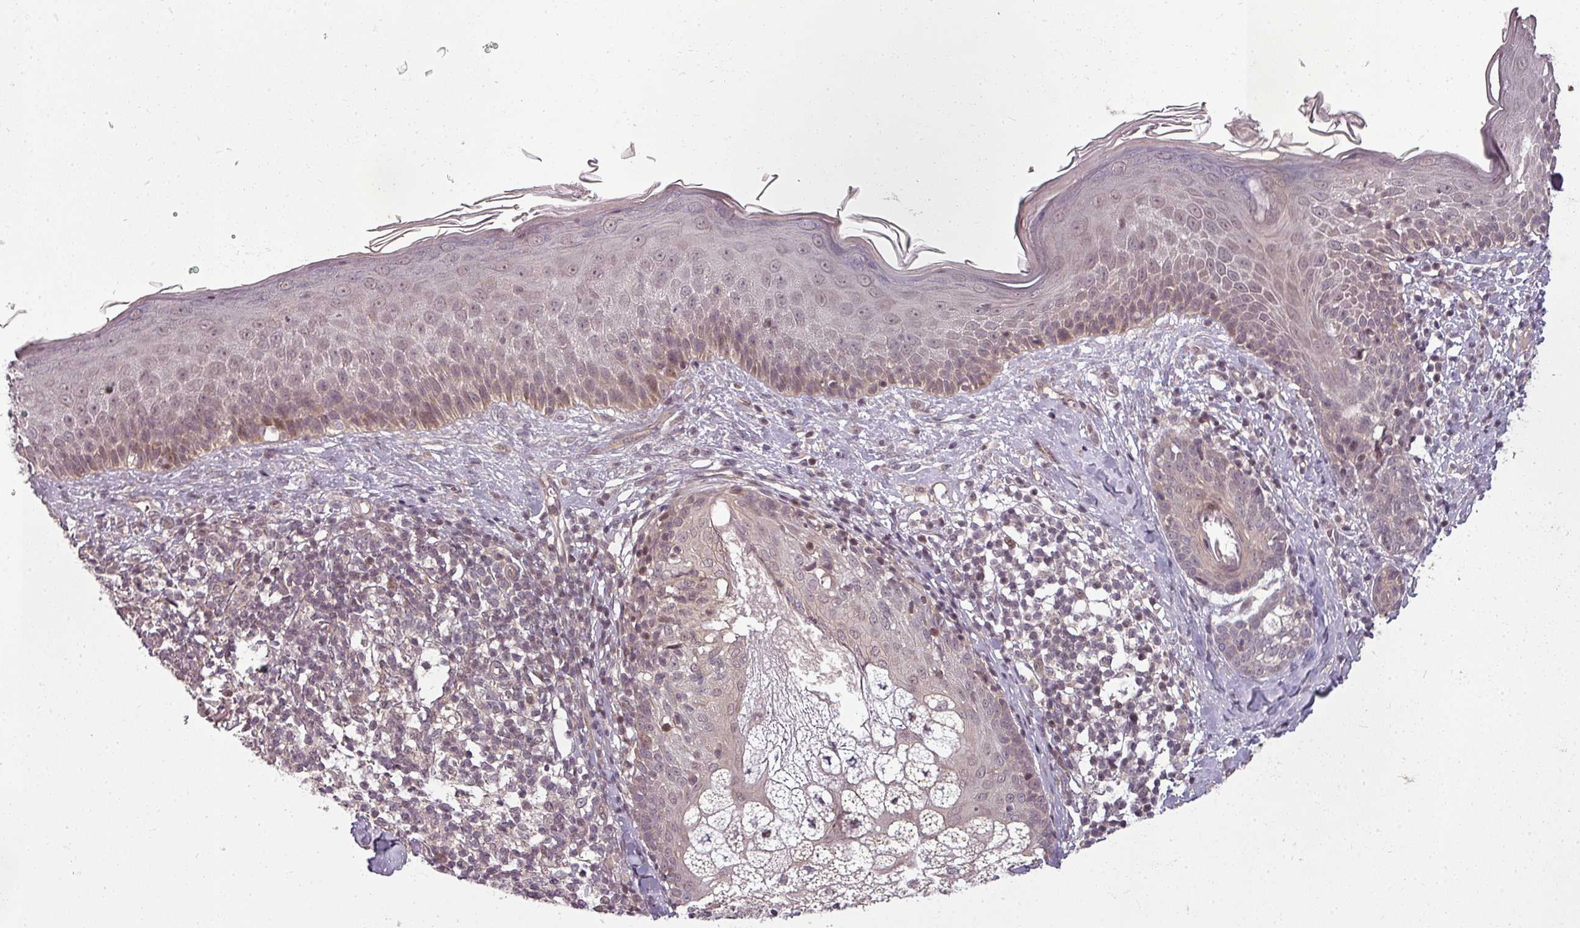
{"staining": {"intensity": "negative", "quantity": "none", "location": "none"}, "tissue": "skin cancer", "cell_type": "Tumor cells", "image_type": "cancer", "snomed": [{"axis": "morphology", "description": "Basal cell carcinoma"}, {"axis": "topography", "description": "Skin"}], "caption": "Tumor cells are negative for brown protein staining in skin cancer.", "gene": "CLIC1", "patient": {"sex": "male", "age": 73}}